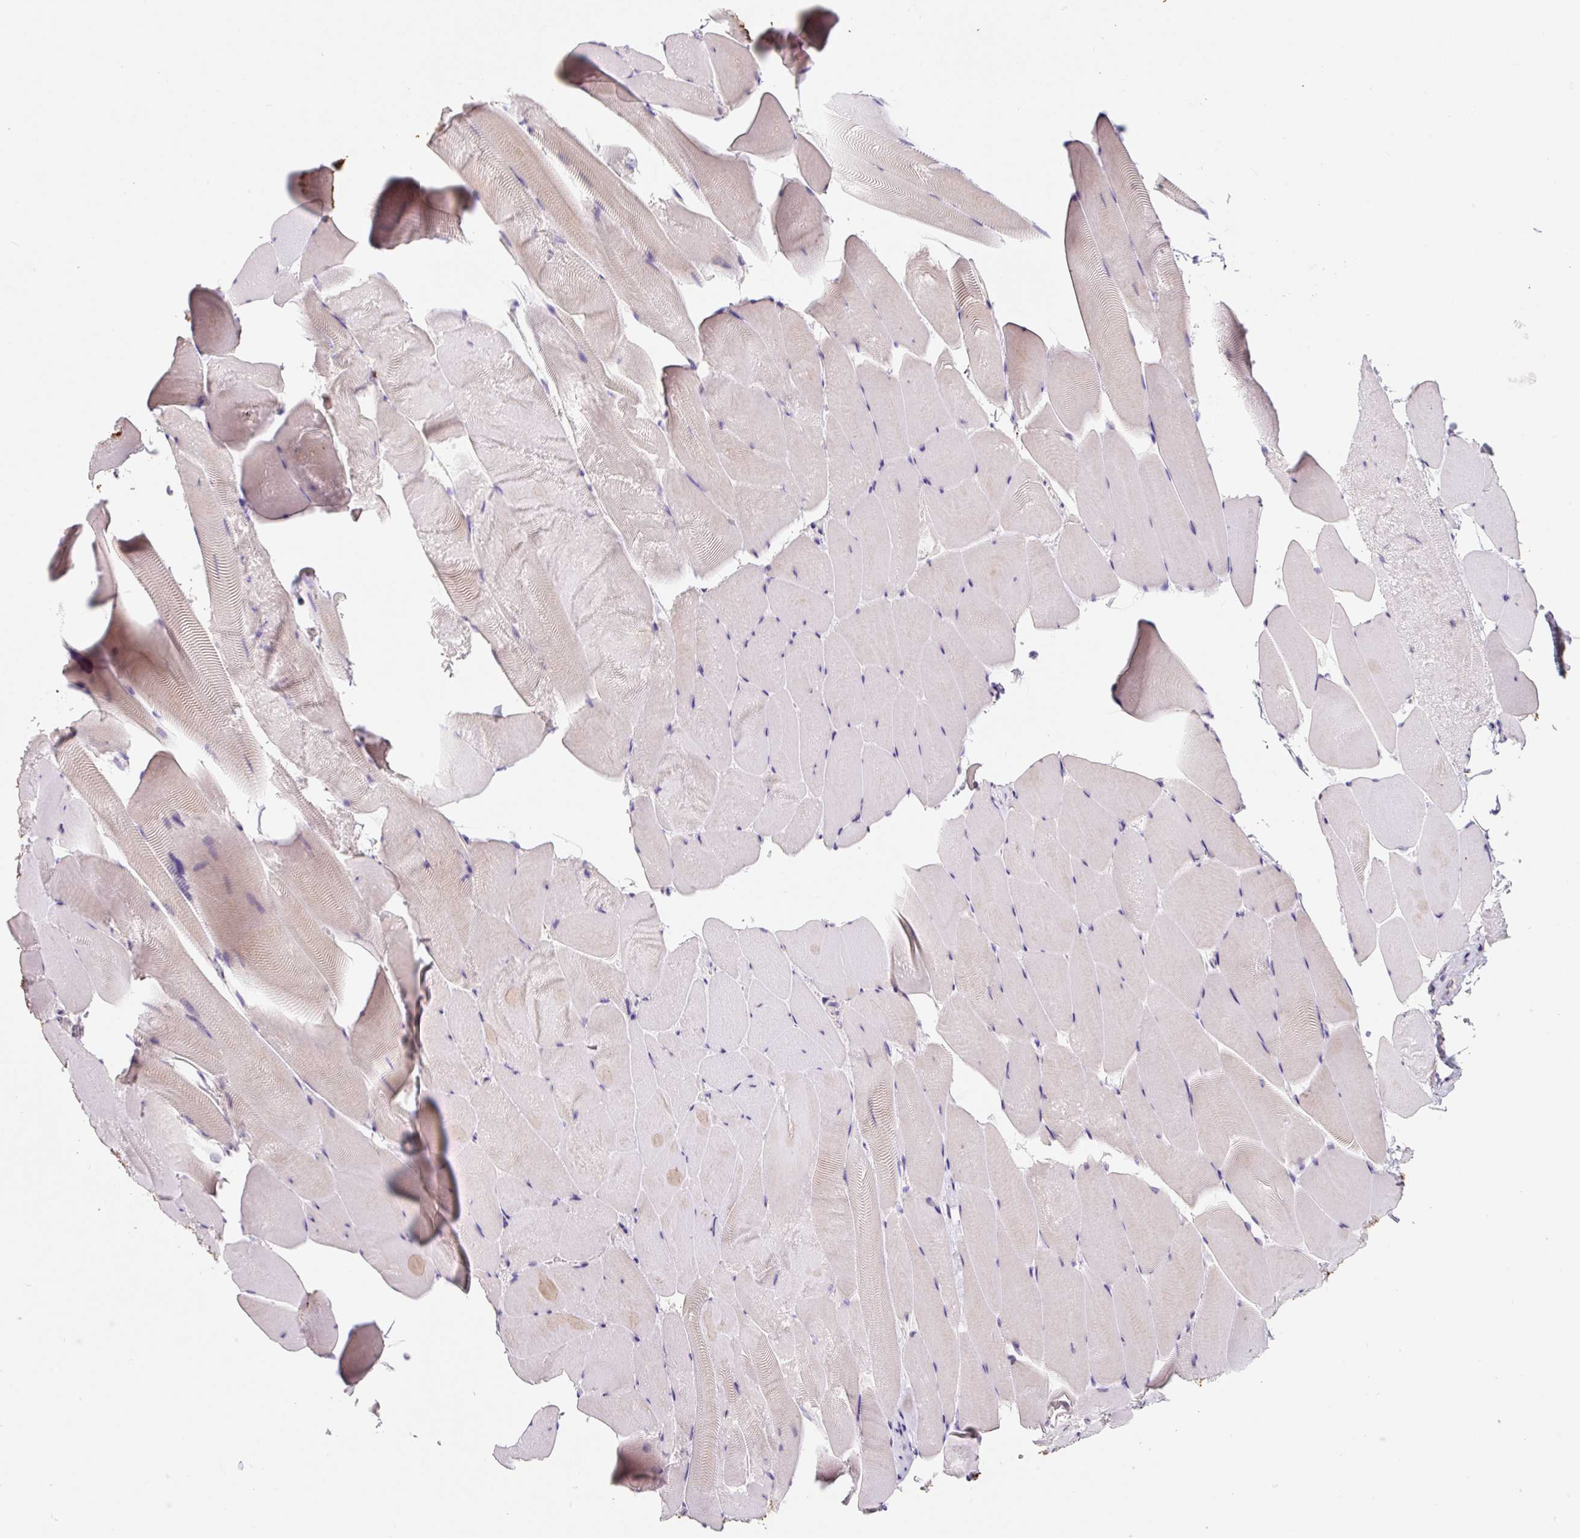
{"staining": {"intensity": "weak", "quantity": "<25%", "location": "cytoplasmic/membranous"}, "tissue": "skeletal muscle", "cell_type": "Myocytes", "image_type": "normal", "snomed": [{"axis": "morphology", "description": "Normal tissue, NOS"}, {"axis": "topography", "description": "Skeletal muscle"}], "caption": "A micrograph of human skeletal muscle is negative for staining in myocytes. (Brightfield microscopy of DAB (3,3'-diaminobenzidine) immunohistochemistry at high magnification).", "gene": "SYP", "patient": {"sex": "female", "age": 64}}